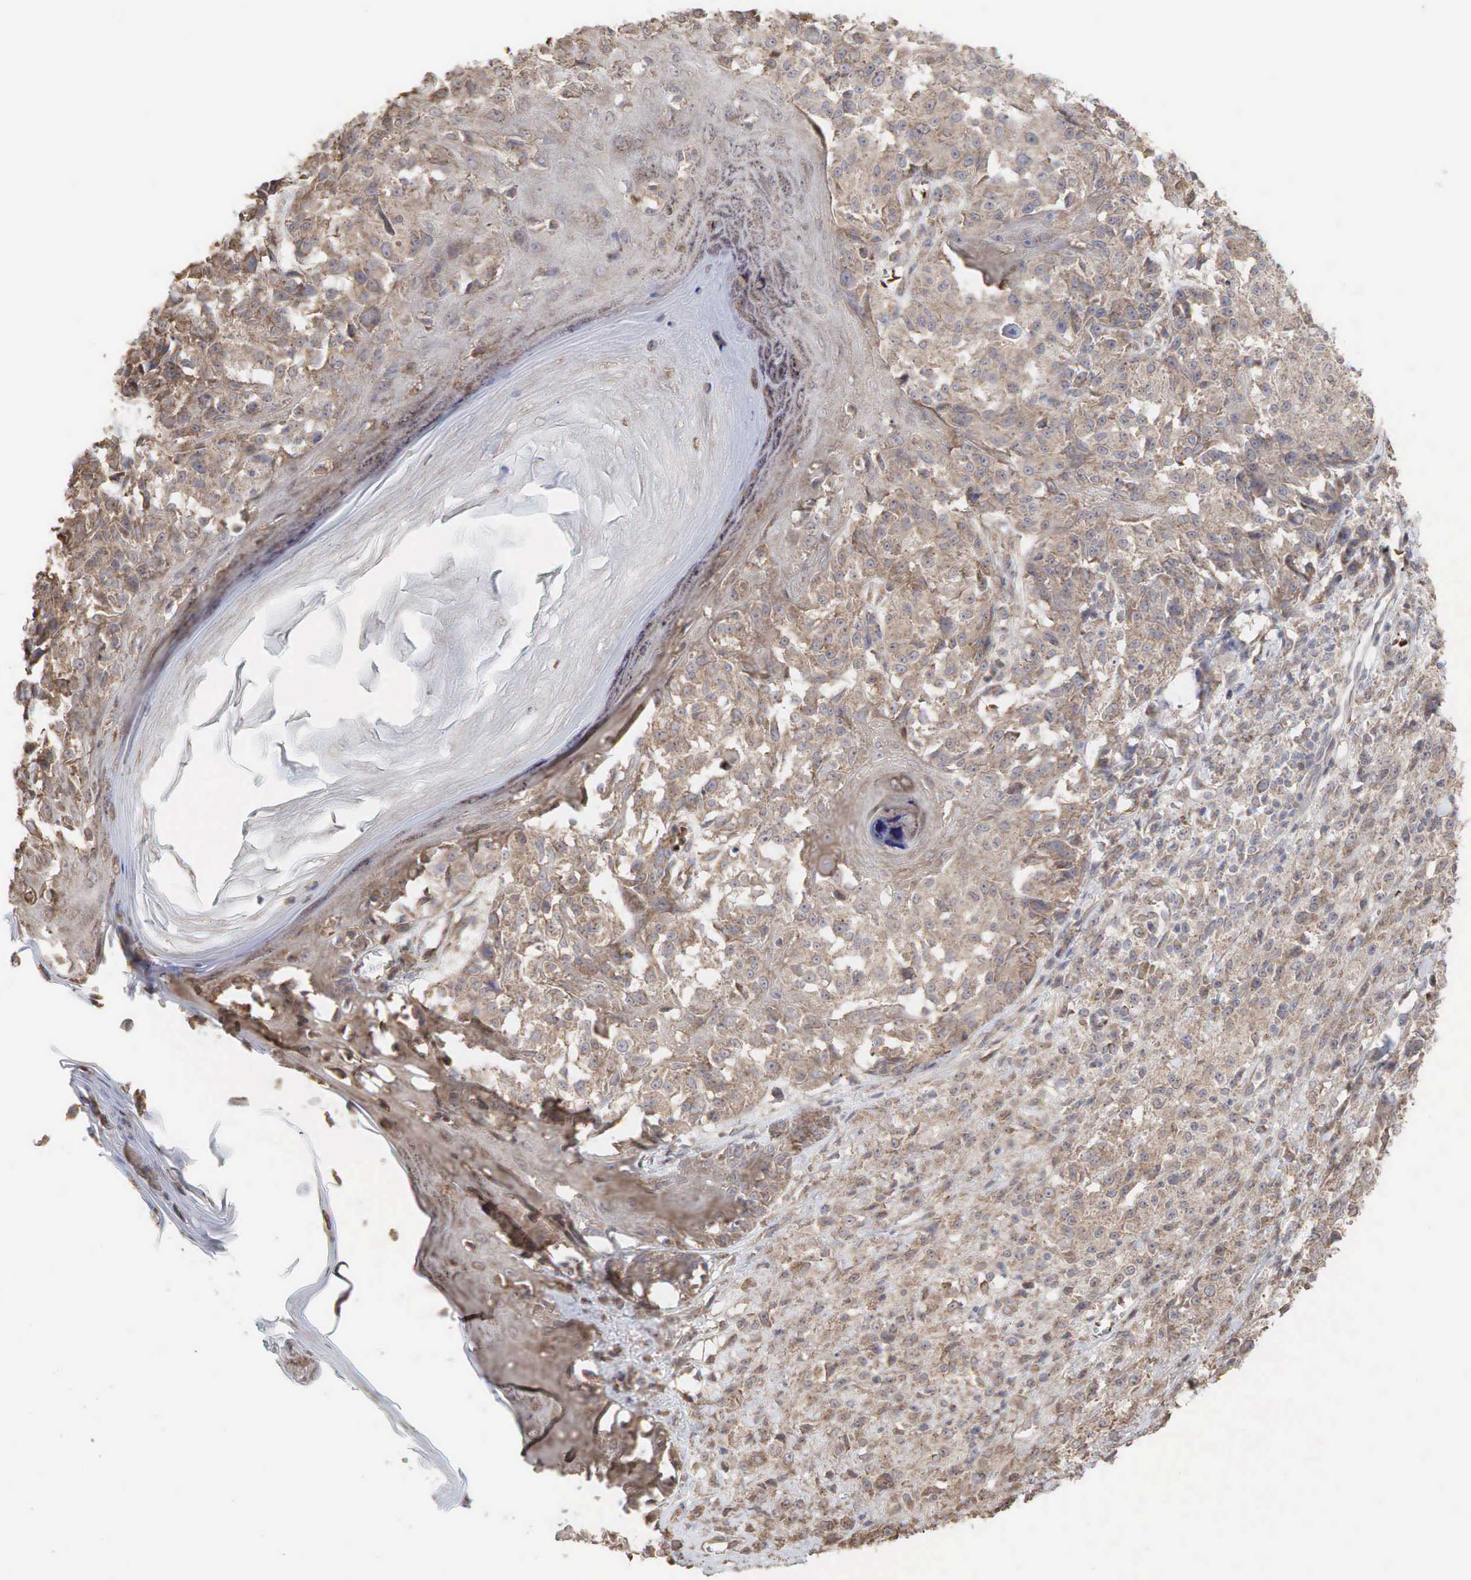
{"staining": {"intensity": "weak", "quantity": ">75%", "location": "cytoplasmic/membranous"}, "tissue": "melanoma", "cell_type": "Tumor cells", "image_type": "cancer", "snomed": [{"axis": "morphology", "description": "Malignant melanoma, NOS"}, {"axis": "topography", "description": "Skin"}], "caption": "There is low levels of weak cytoplasmic/membranous positivity in tumor cells of melanoma, as demonstrated by immunohistochemical staining (brown color).", "gene": "PABPC5", "patient": {"sex": "male", "age": 80}}